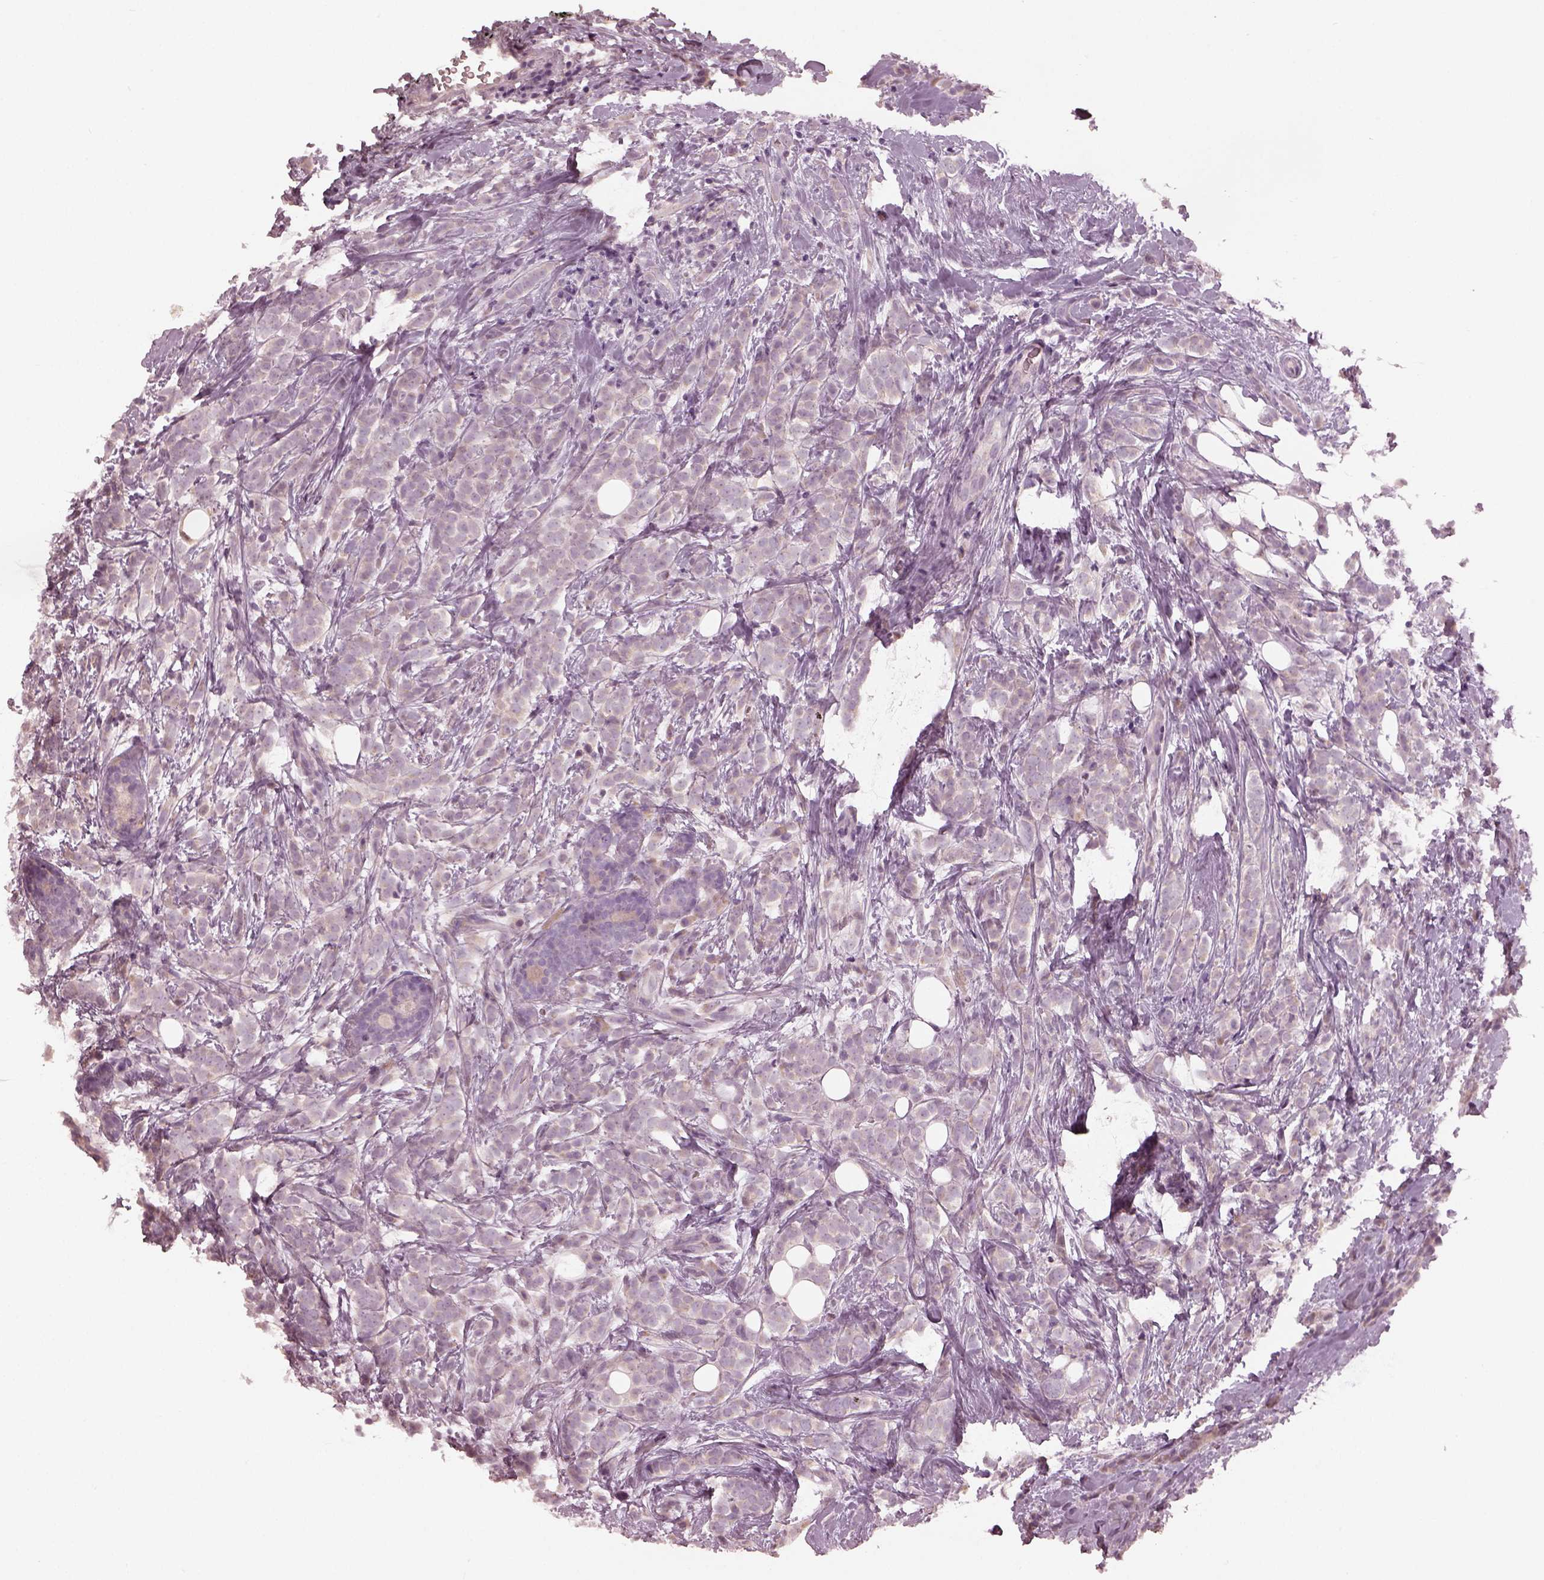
{"staining": {"intensity": "negative", "quantity": "none", "location": "none"}, "tissue": "breast cancer", "cell_type": "Tumor cells", "image_type": "cancer", "snomed": [{"axis": "morphology", "description": "Lobular carcinoma"}, {"axis": "topography", "description": "Breast"}], "caption": "This is a image of immunohistochemistry staining of breast lobular carcinoma, which shows no expression in tumor cells.", "gene": "MIA", "patient": {"sex": "female", "age": 49}}